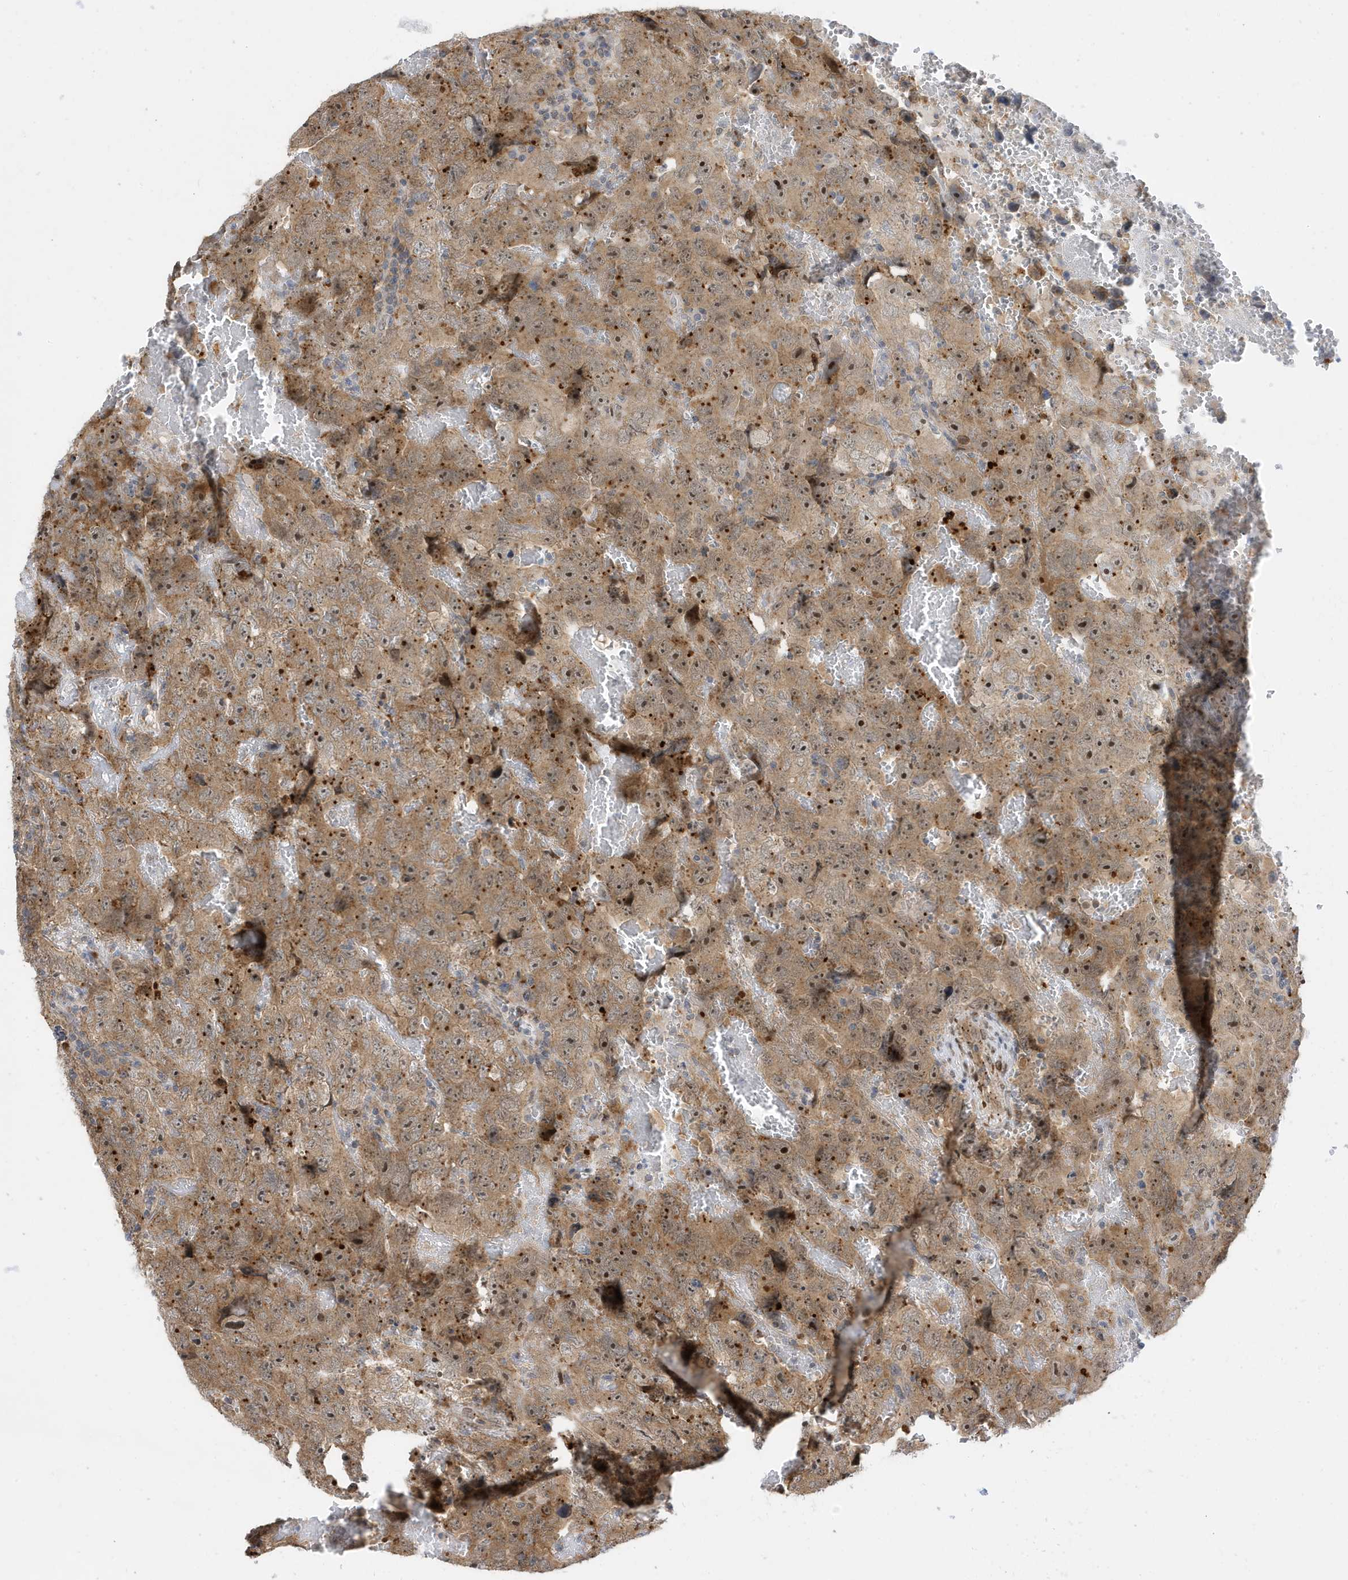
{"staining": {"intensity": "moderate", "quantity": ">75%", "location": "cytoplasmic/membranous,nuclear"}, "tissue": "testis cancer", "cell_type": "Tumor cells", "image_type": "cancer", "snomed": [{"axis": "morphology", "description": "Carcinoma, Embryonal, NOS"}, {"axis": "topography", "description": "Testis"}], "caption": "An immunohistochemistry photomicrograph of neoplastic tissue is shown. Protein staining in brown labels moderate cytoplasmic/membranous and nuclear positivity in testis cancer within tumor cells.", "gene": "ZNF507", "patient": {"sex": "male", "age": 45}}